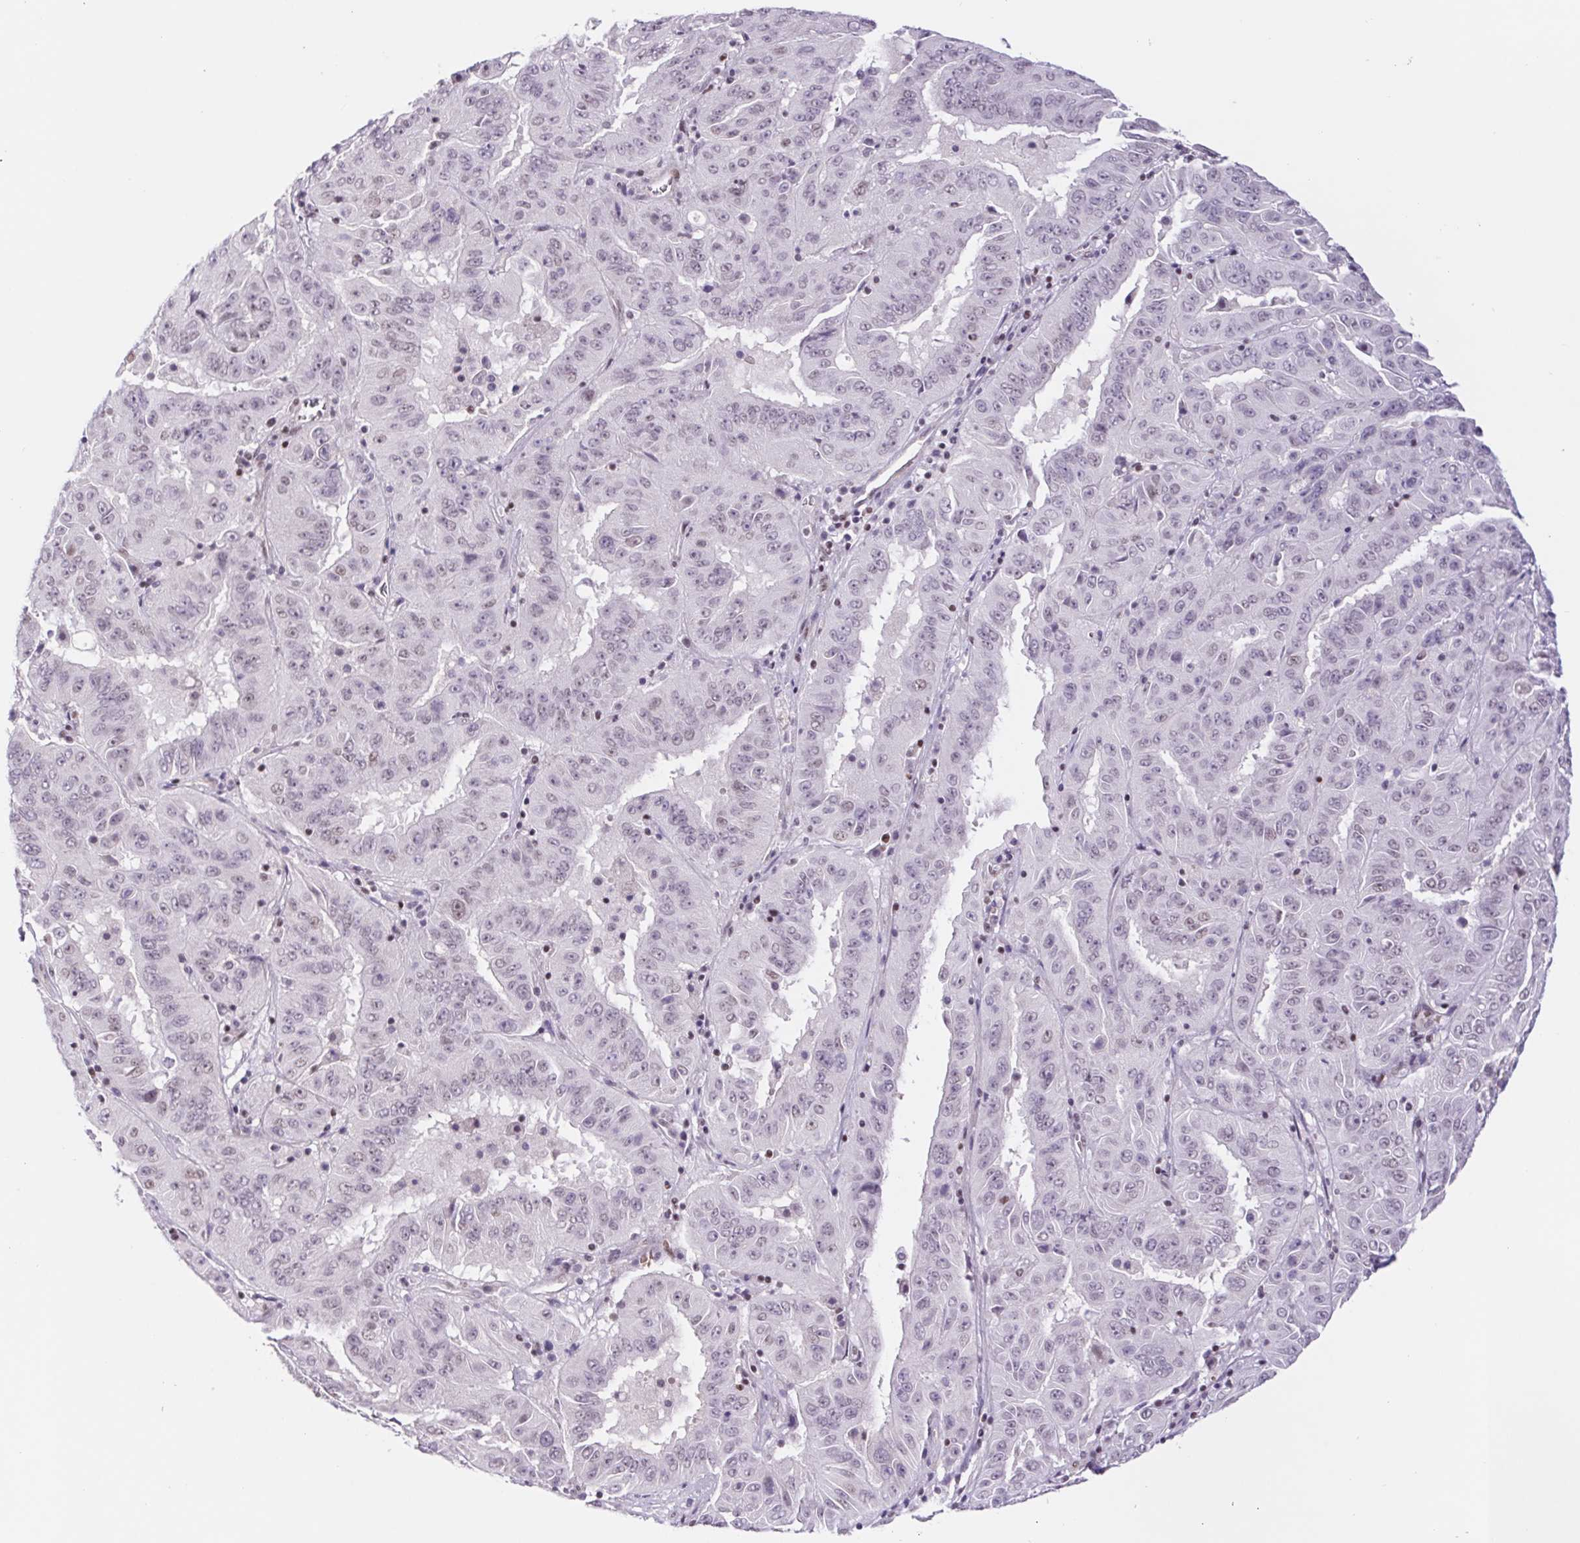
{"staining": {"intensity": "weak", "quantity": "<25%", "location": "nuclear"}, "tissue": "pancreatic cancer", "cell_type": "Tumor cells", "image_type": "cancer", "snomed": [{"axis": "morphology", "description": "Adenocarcinoma, NOS"}, {"axis": "topography", "description": "Pancreas"}], "caption": "DAB immunohistochemical staining of human pancreatic adenocarcinoma reveals no significant staining in tumor cells.", "gene": "TRERF1", "patient": {"sex": "male", "age": 63}}